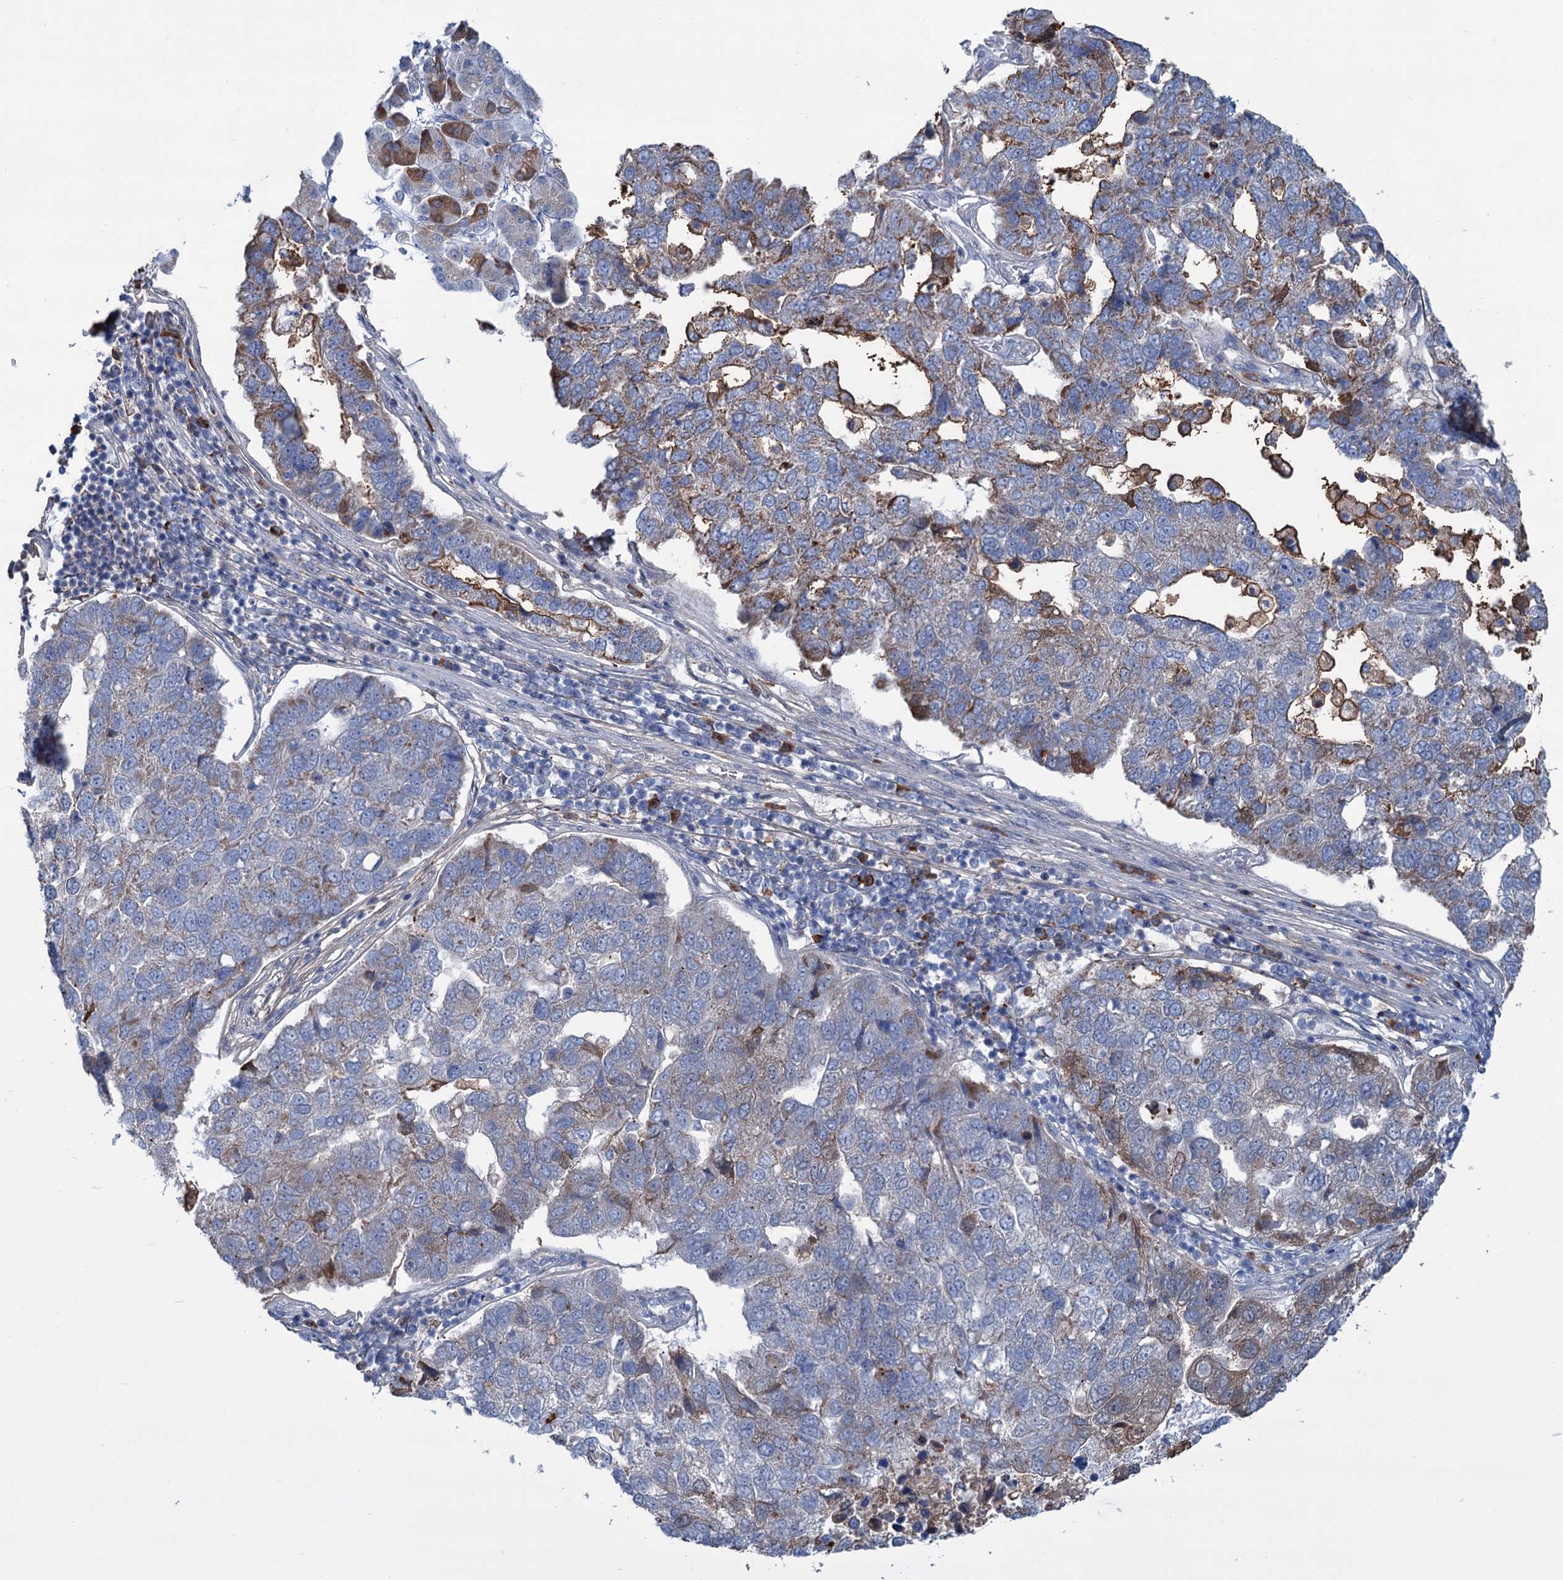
{"staining": {"intensity": "moderate", "quantity": "<25%", "location": "cytoplasmic/membranous"}, "tissue": "pancreatic cancer", "cell_type": "Tumor cells", "image_type": "cancer", "snomed": [{"axis": "morphology", "description": "Adenocarcinoma, NOS"}, {"axis": "topography", "description": "Pancreas"}], "caption": "Human adenocarcinoma (pancreatic) stained with a brown dye demonstrates moderate cytoplasmic/membranous positive expression in about <25% of tumor cells.", "gene": "LPIN1", "patient": {"sex": "female", "age": 61}}